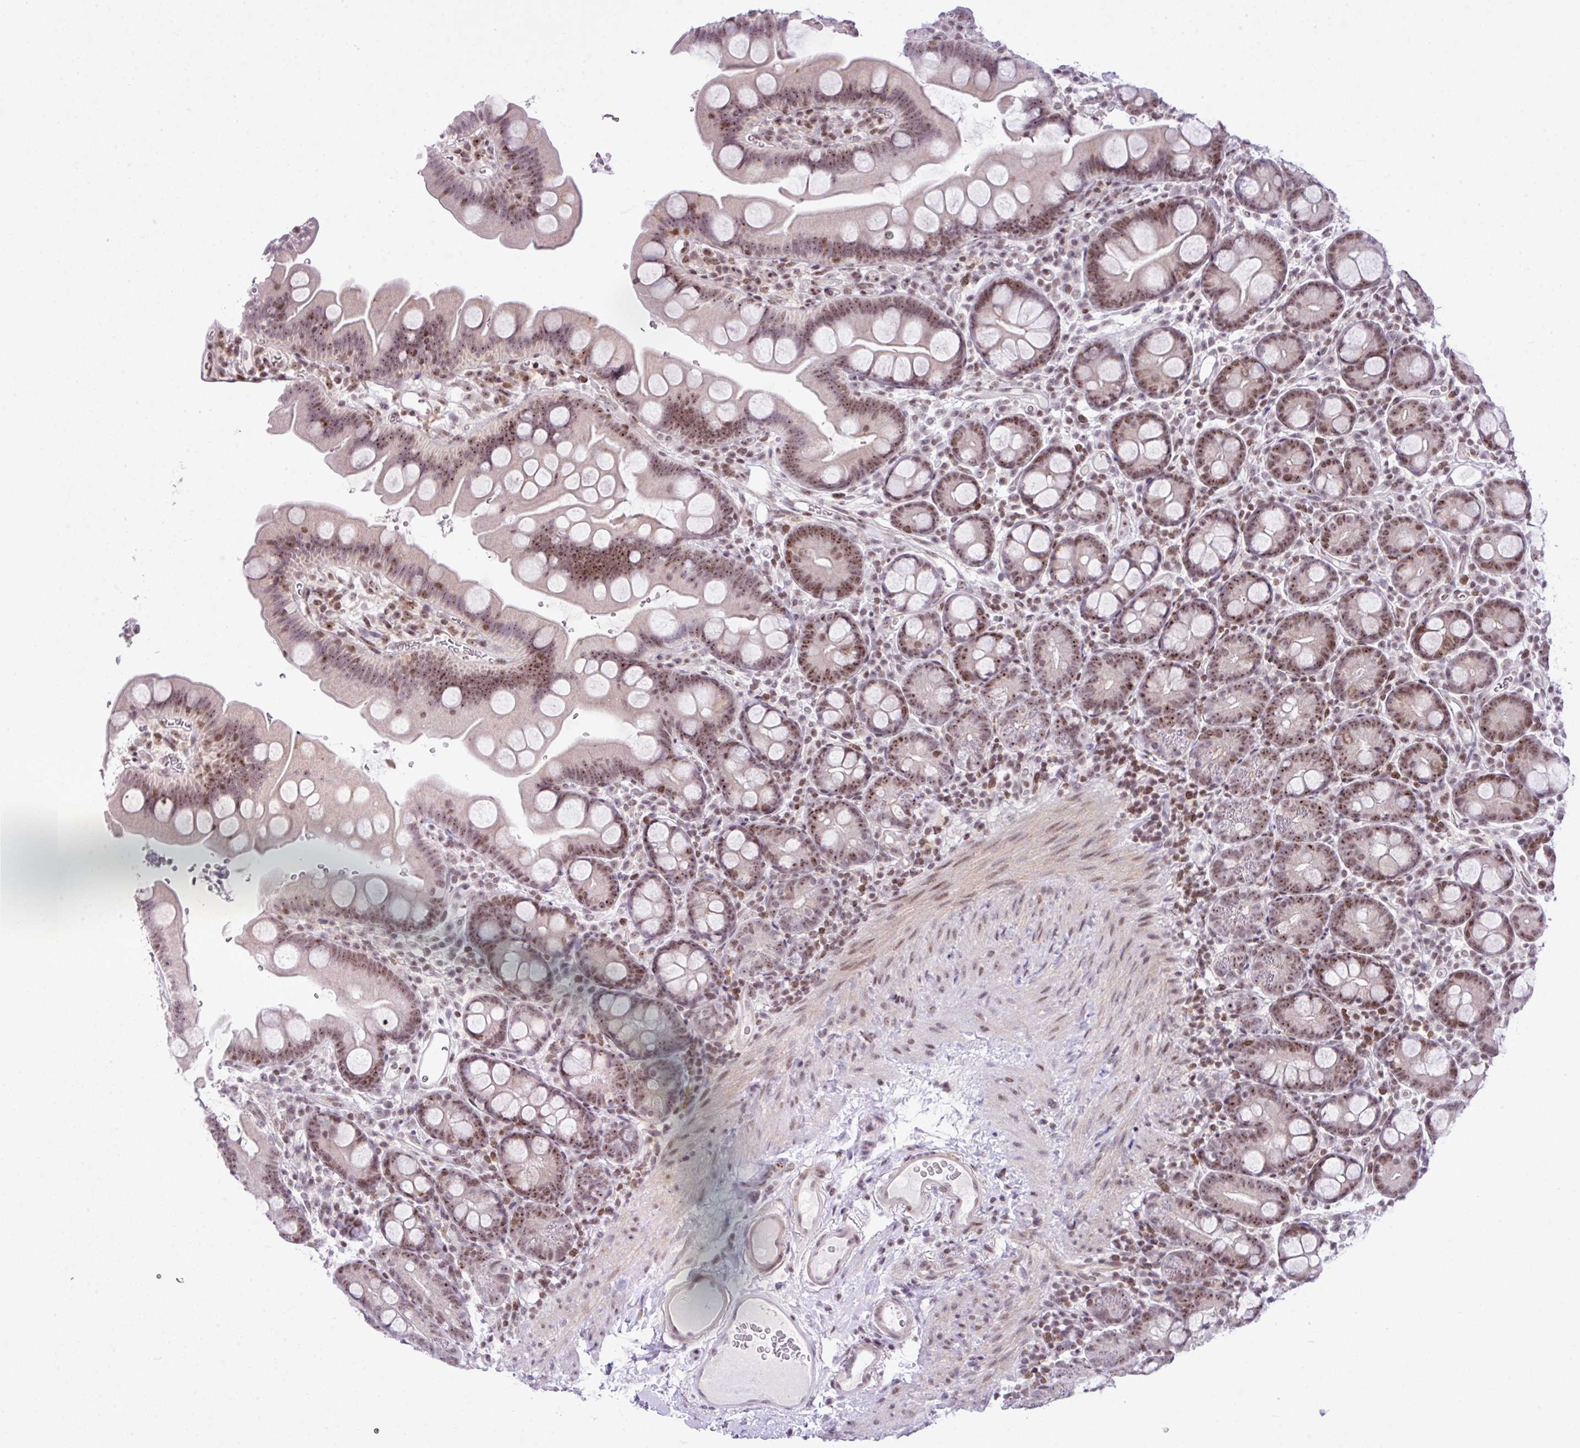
{"staining": {"intensity": "moderate", "quantity": ">75%", "location": "nuclear"}, "tissue": "small intestine", "cell_type": "Glandular cells", "image_type": "normal", "snomed": [{"axis": "morphology", "description": "Normal tissue, NOS"}, {"axis": "topography", "description": "Small intestine"}], "caption": "Immunohistochemistry of unremarkable human small intestine demonstrates medium levels of moderate nuclear staining in about >75% of glandular cells.", "gene": "CCDC137", "patient": {"sex": "female", "age": 68}}